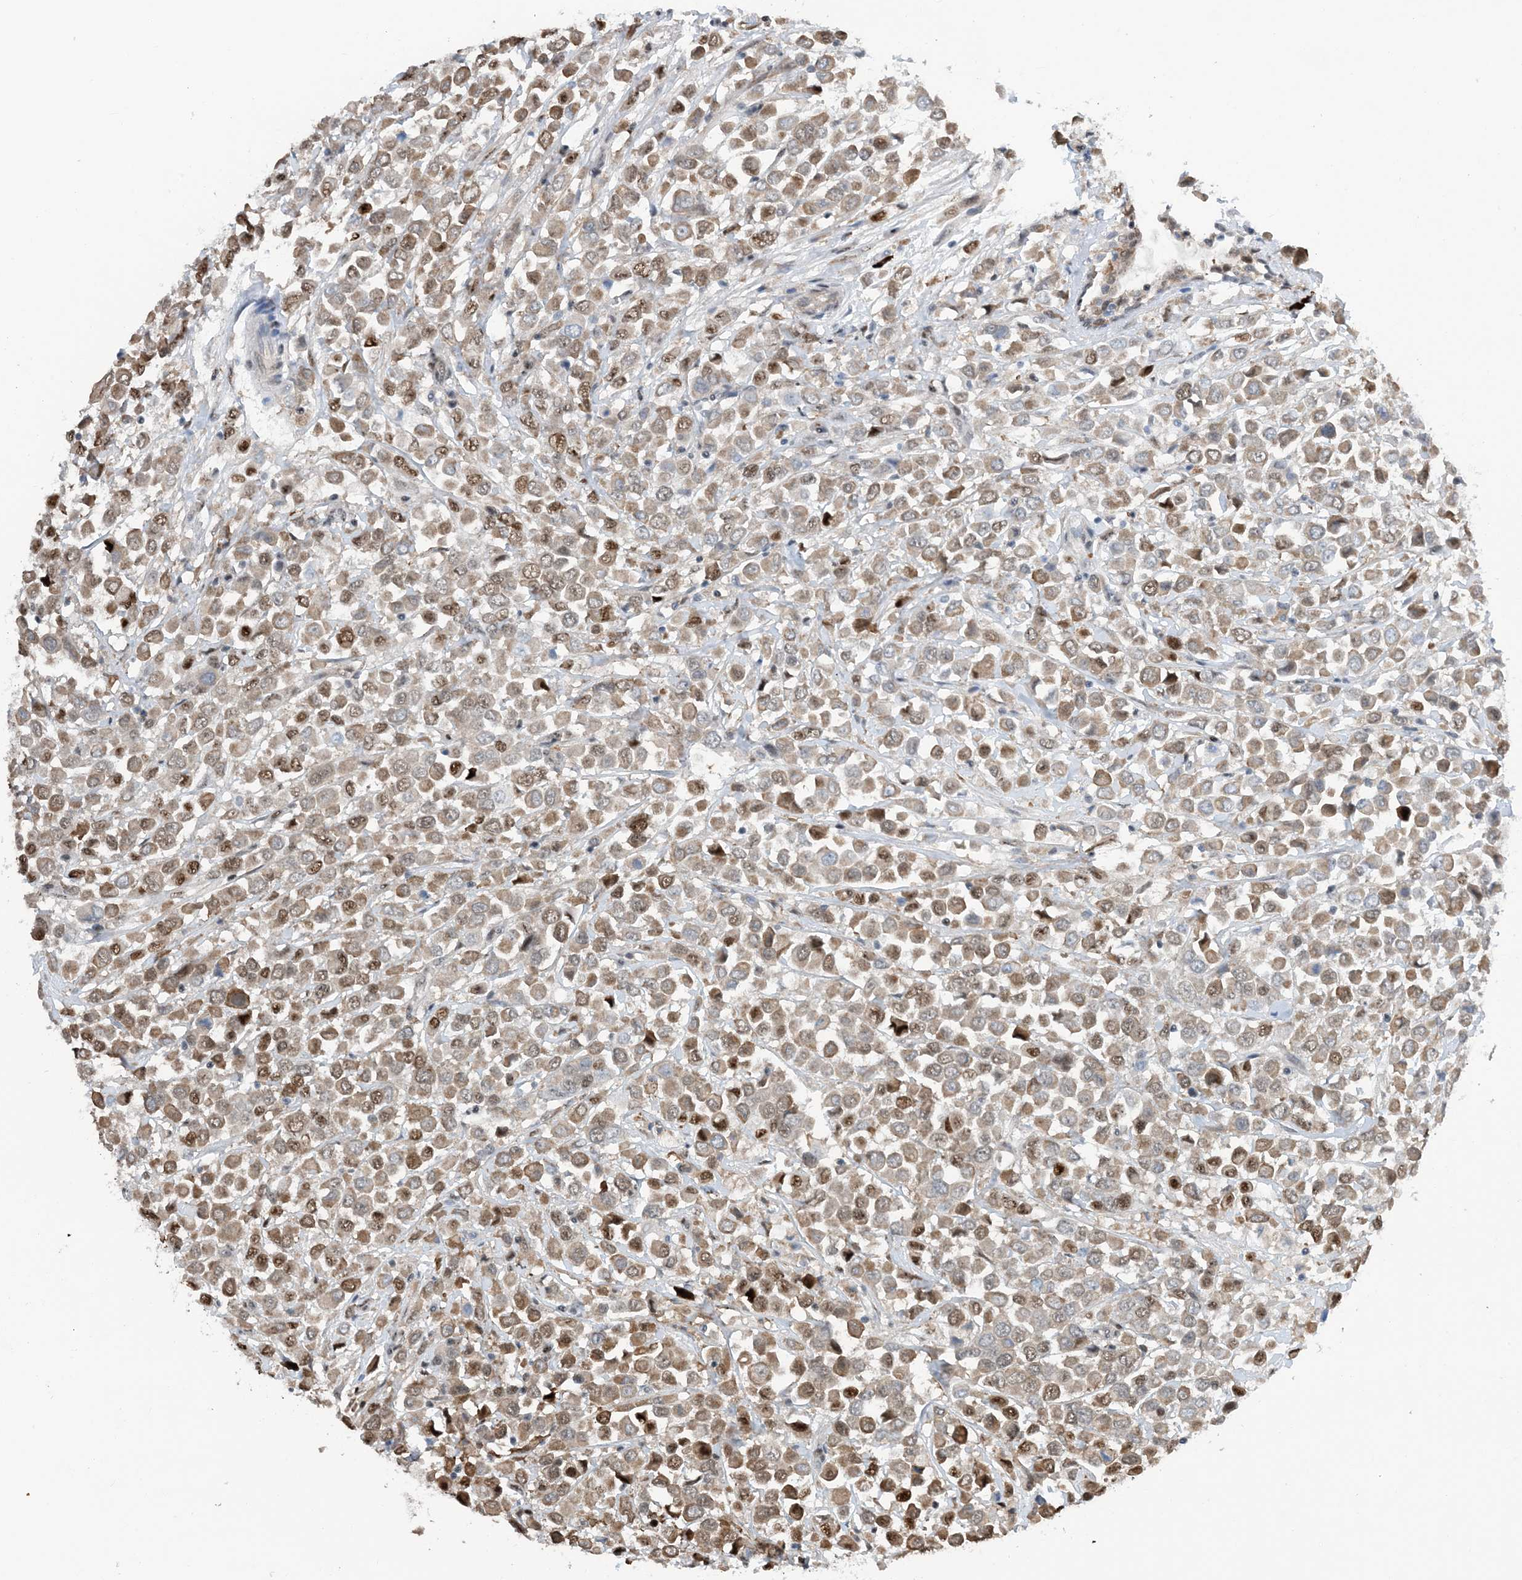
{"staining": {"intensity": "moderate", "quantity": "25%-75%", "location": "cytoplasmic/membranous,nuclear"}, "tissue": "breast cancer", "cell_type": "Tumor cells", "image_type": "cancer", "snomed": [{"axis": "morphology", "description": "Duct carcinoma"}, {"axis": "topography", "description": "Breast"}], "caption": "High-magnification brightfield microscopy of breast cancer (invasive ductal carcinoma) stained with DAB (3,3'-diaminobenzidine) (brown) and counterstained with hematoxylin (blue). tumor cells exhibit moderate cytoplasmic/membranous and nuclear expression is present in approximately25%-75% of cells.", "gene": "HEMK1", "patient": {"sex": "female", "age": 61}}